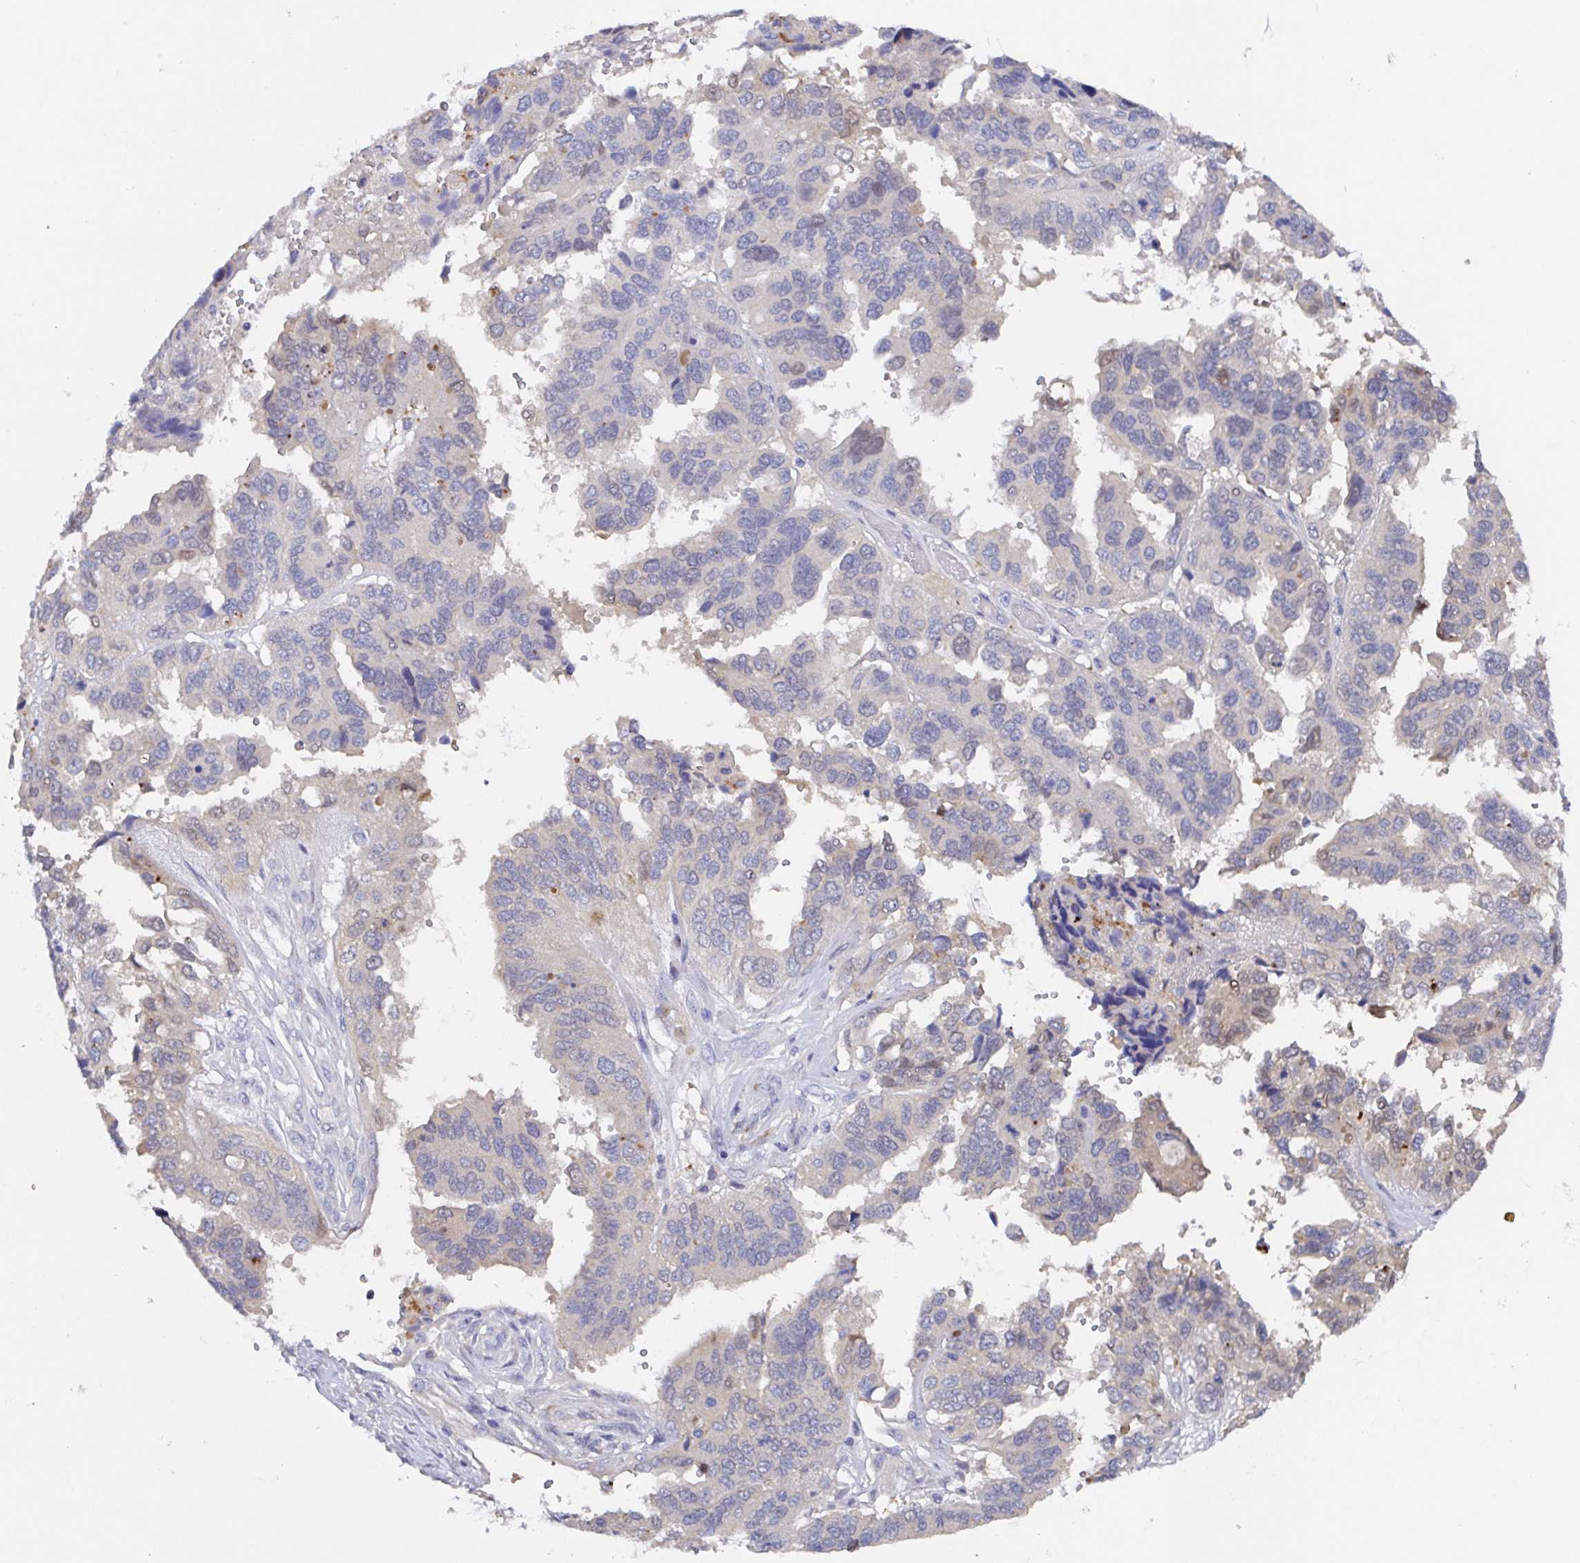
{"staining": {"intensity": "weak", "quantity": "25%-75%", "location": "cytoplasmic/membranous"}, "tissue": "ovarian cancer", "cell_type": "Tumor cells", "image_type": "cancer", "snomed": [{"axis": "morphology", "description": "Cystadenocarcinoma, serous, NOS"}, {"axis": "topography", "description": "Ovary"}], "caption": "This image reveals ovarian serous cystadenocarcinoma stained with immunohistochemistry (IHC) to label a protein in brown. The cytoplasmic/membranous of tumor cells show weak positivity for the protein. Nuclei are counter-stained blue.", "gene": "SSC4D", "patient": {"sex": "female", "age": 79}}